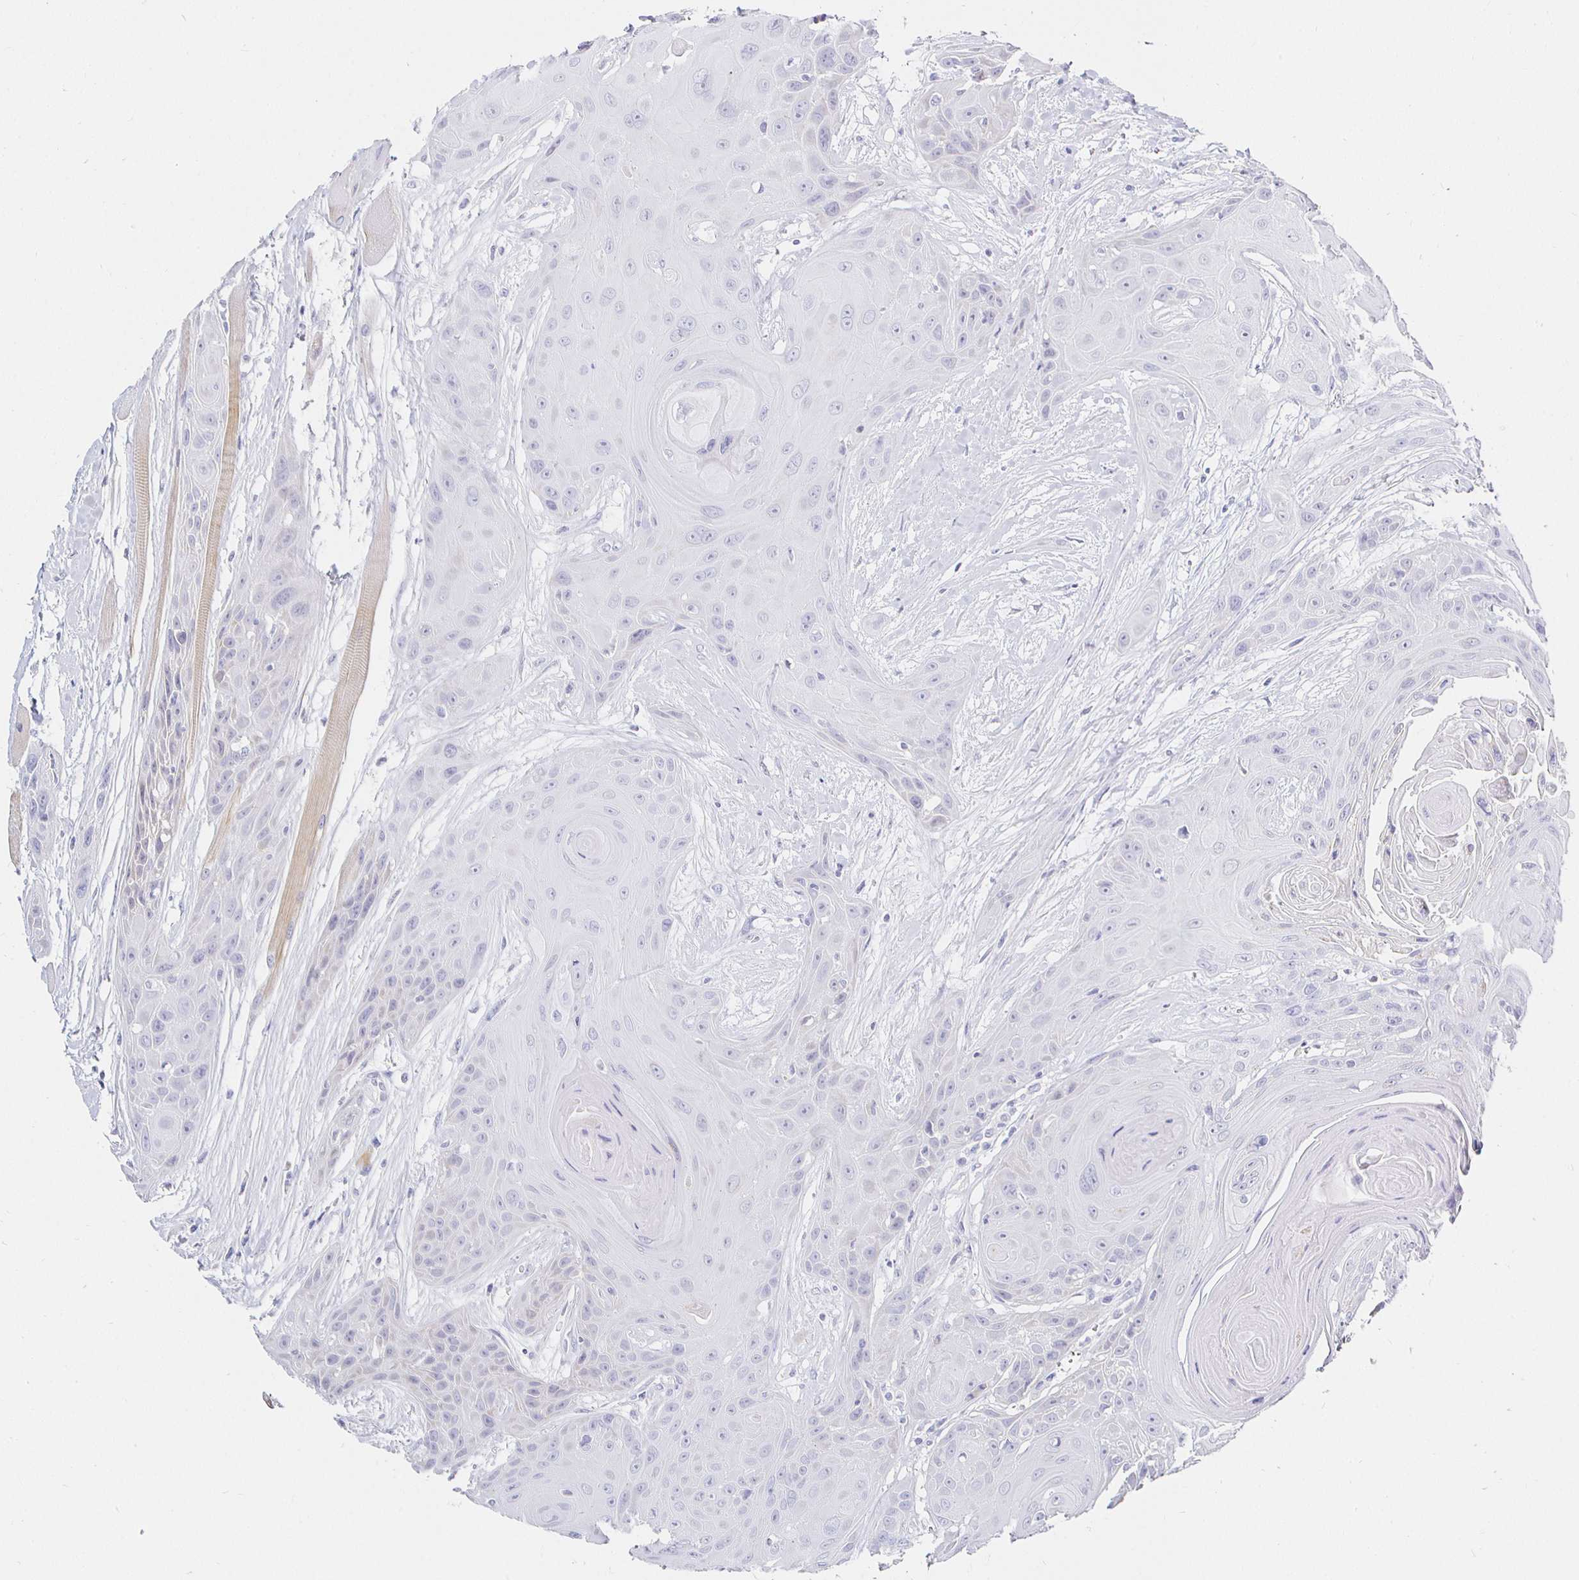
{"staining": {"intensity": "negative", "quantity": "none", "location": "none"}, "tissue": "head and neck cancer", "cell_type": "Tumor cells", "image_type": "cancer", "snomed": [{"axis": "morphology", "description": "Squamous cell carcinoma, NOS"}, {"axis": "topography", "description": "Head-Neck"}], "caption": "Immunohistochemistry of human head and neck cancer reveals no expression in tumor cells.", "gene": "CR2", "patient": {"sex": "female", "age": 73}}